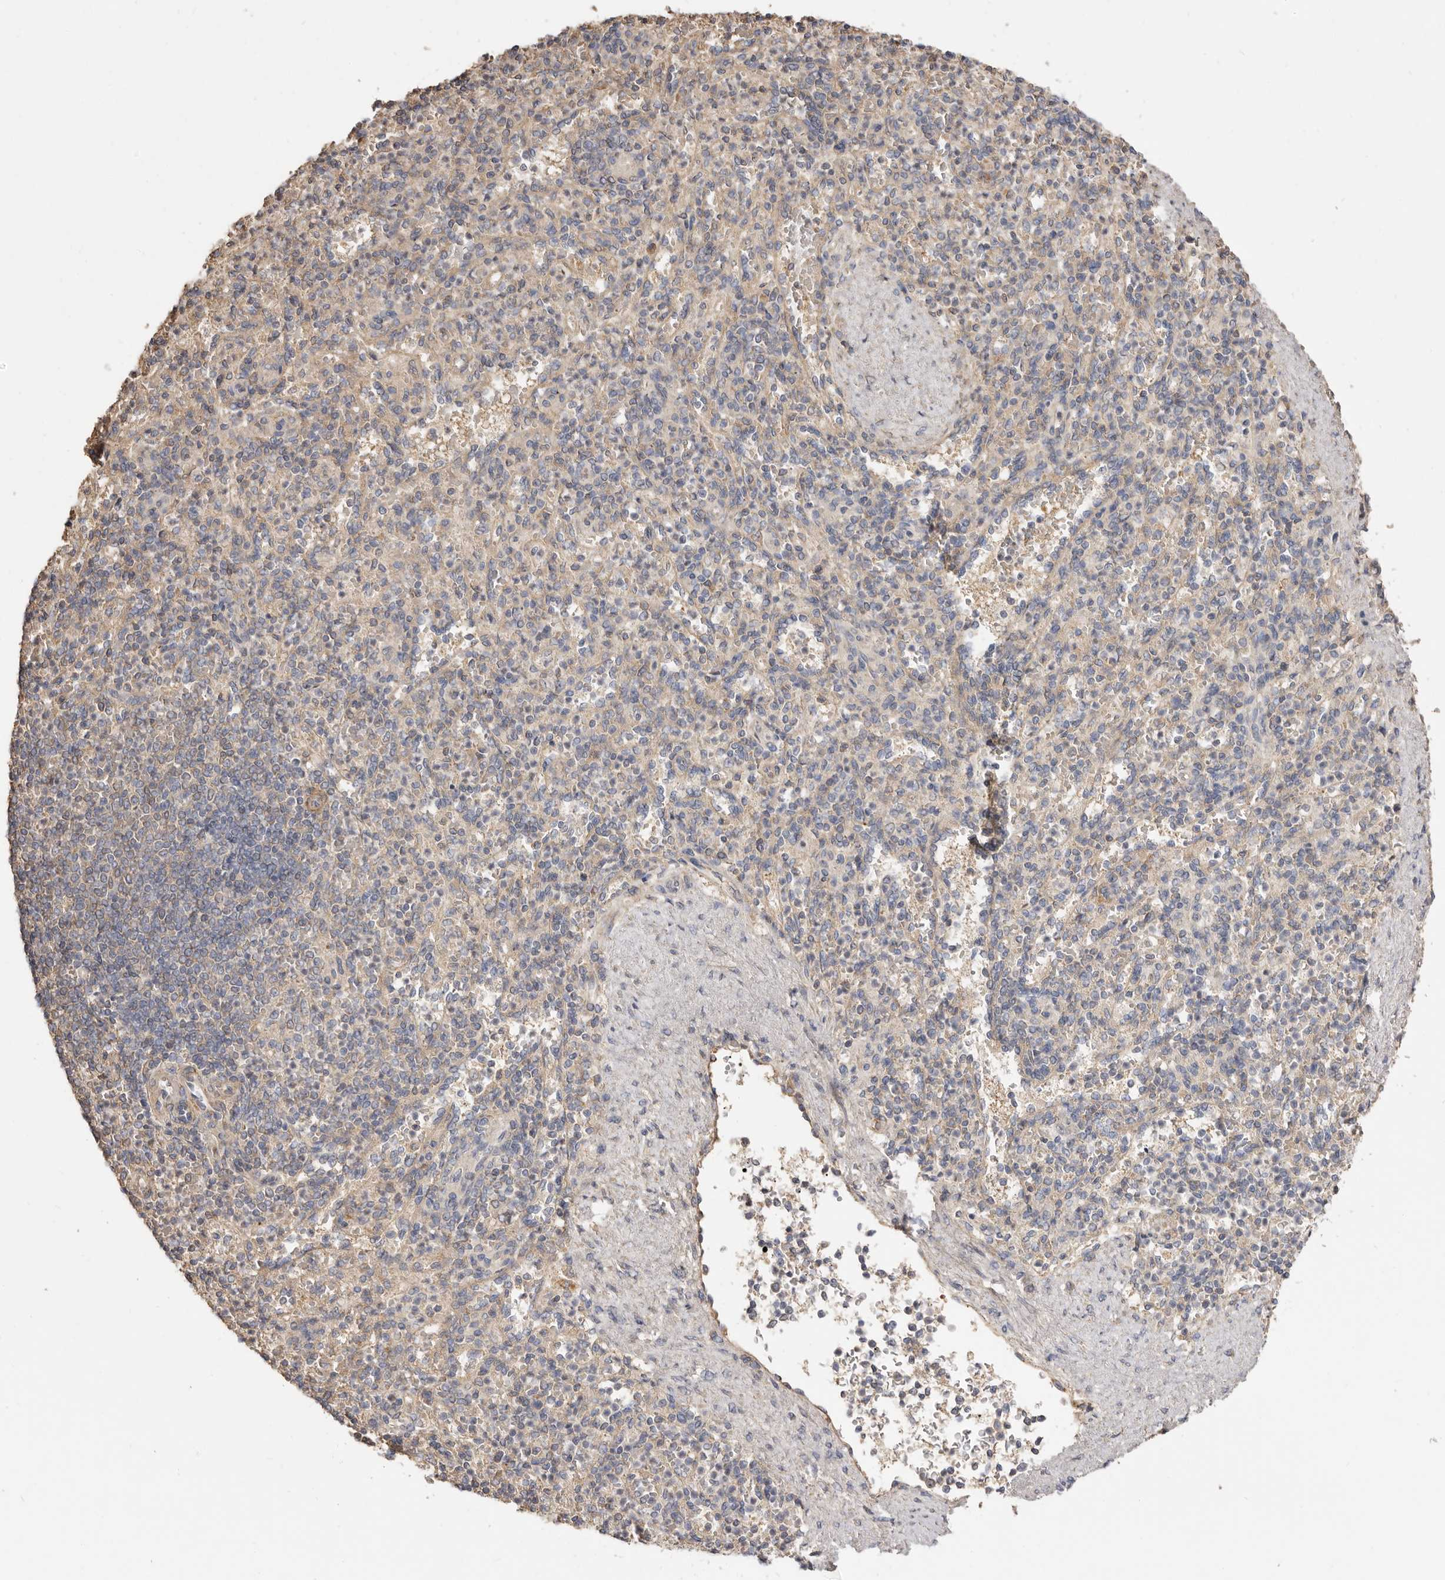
{"staining": {"intensity": "negative", "quantity": "none", "location": "none"}, "tissue": "spleen", "cell_type": "Cells in red pulp", "image_type": "normal", "snomed": [{"axis": "morphology", "description": "Normal tissue, NOS"}, {"axis": "topography", "description": "Spleen"}], "caption": "Immunohistochemistry (IHC) histopathology image of benign spleen: spleen stained with DAB demonstrates no significant protein expression in cells in red pulp. Brightfield microscopy of IHC stained with DAB (3,3'-diaminobenzidine) (brown) and hematoxylin (blue), captured at high magnification.", "gene": "ADAMTS9", "patient": {"sex": "female", "age": 74}}